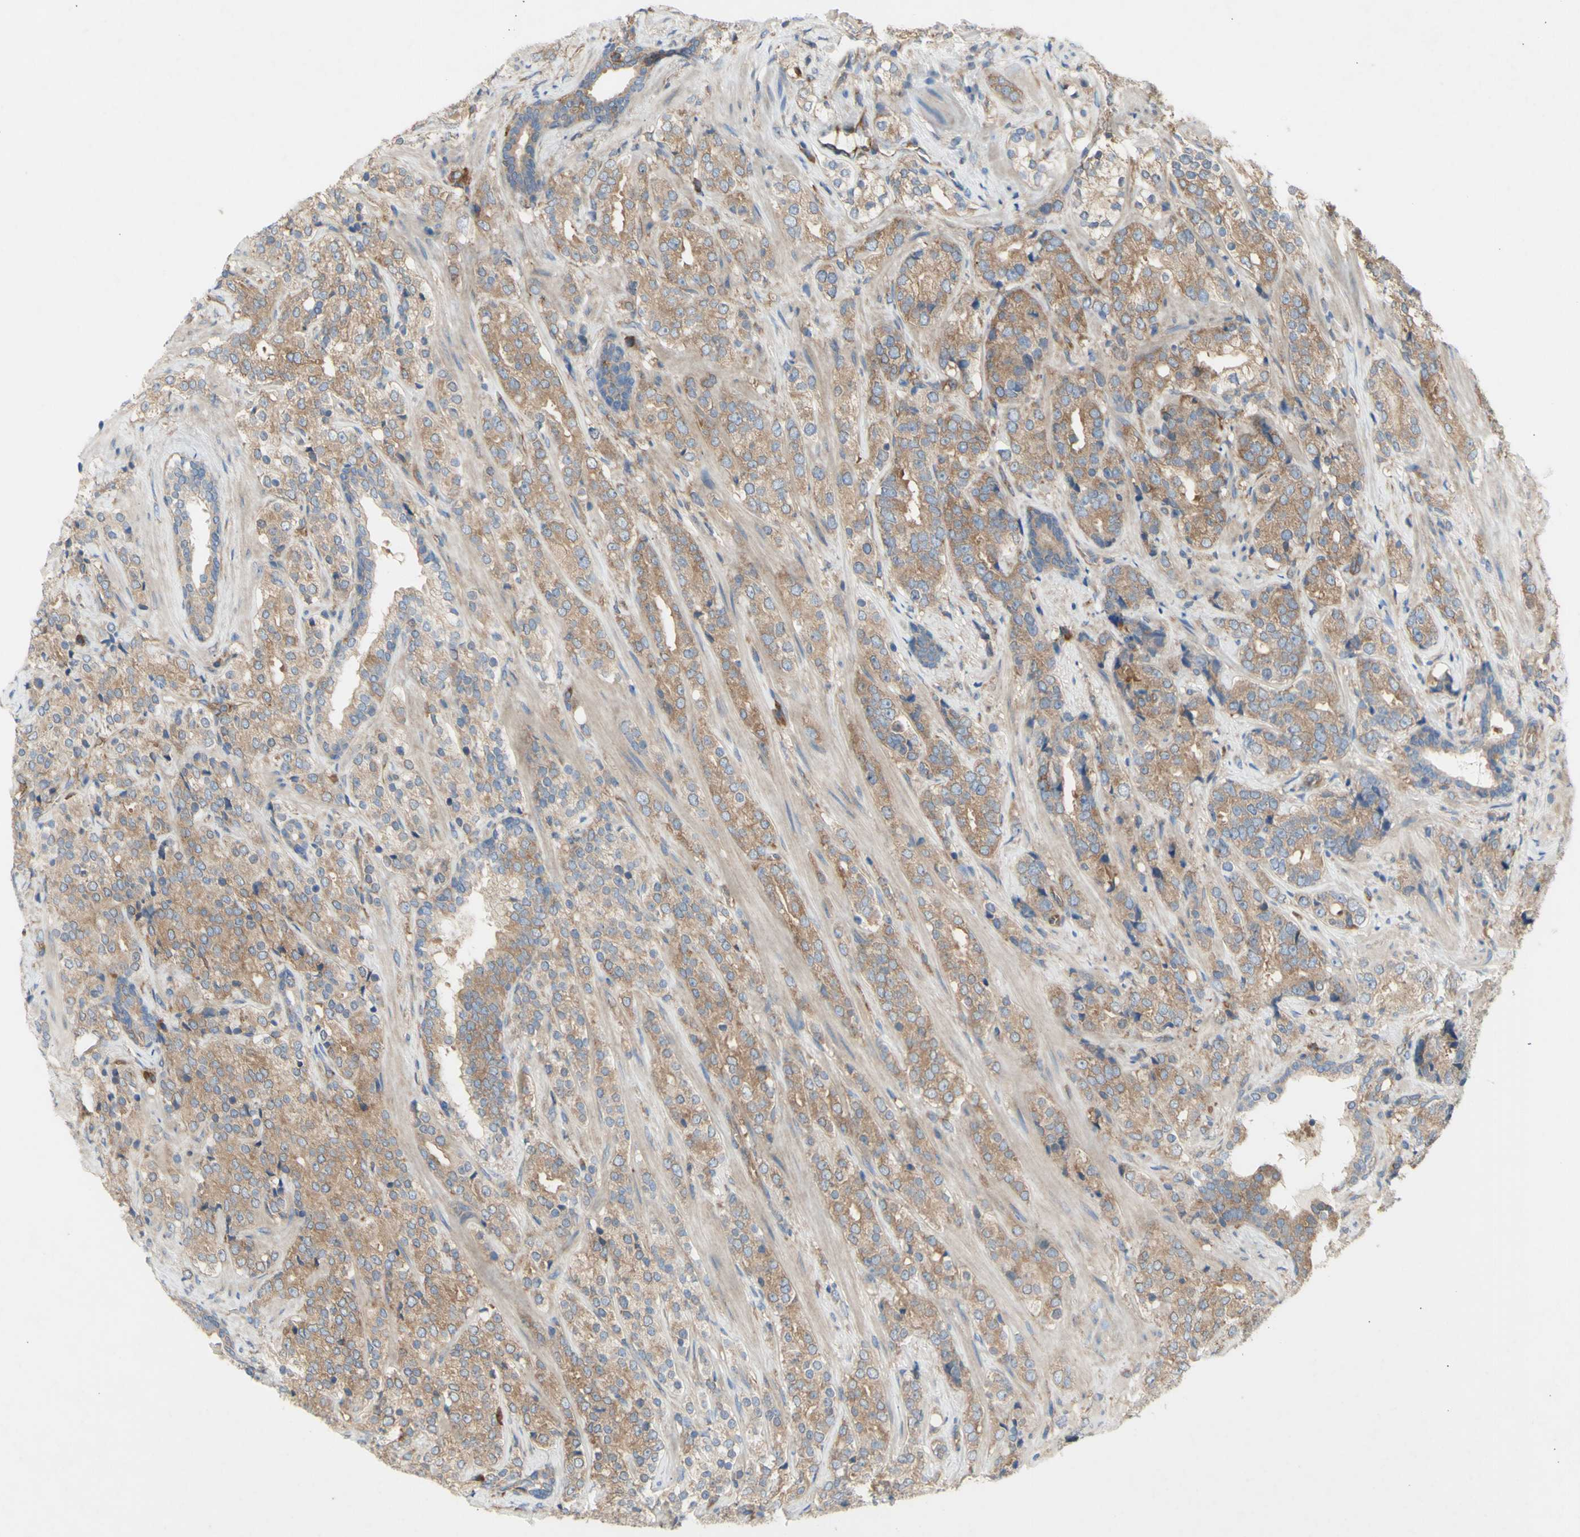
{"staining": {"intensity": "moderate", "quantity": ">75%", "location": "cytoplasmic/membranous"}, "tissue": "prostate cancer", "cell_type": "Tumor cells", "image_type": "cancer", "snomed": [{"axis": "morphology", "description": "Adenocarcinoma, High grade"}, {"axis": "topography", "description": "Prostate"}], "caption": "The photomicrograph exhibits staining of prostate cancer (adenocarcinoma (high-grade)), revealing moderate cytoplasmic/membranous protein expression (brown color) within tumor cells. Using DAB (3,3'-diaminobenzidine) (brown) and hematoxylin (blue) stains, captured at high magnification using brightfield microscopy.", "gene": "KLC1", "patient": {"sex": "male", "age": 71}}